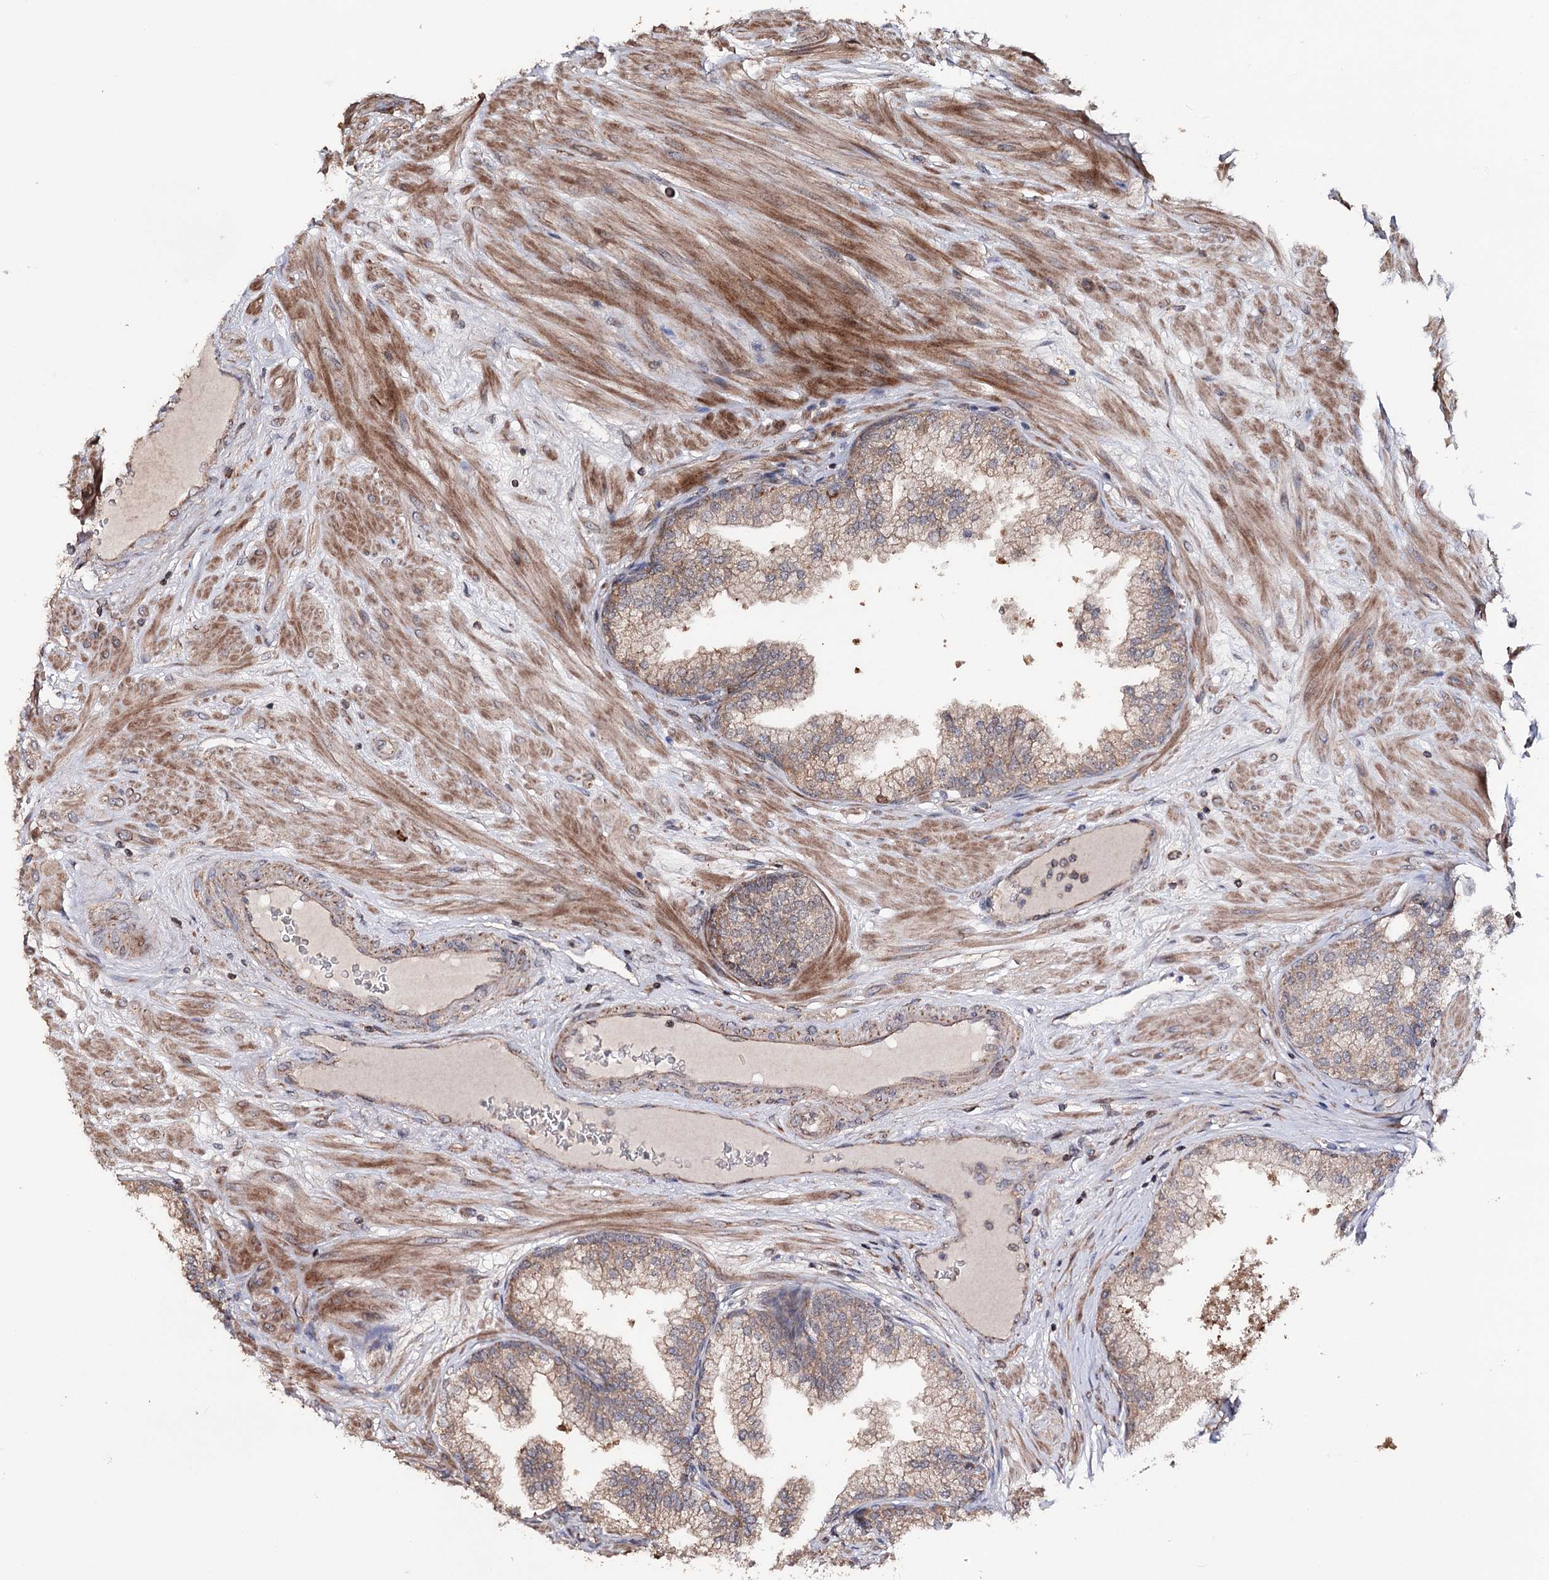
{"staining": {"intensity": "moderate", "quantity": ">75%", "location": "cytoplasmic/membranous"}, "tissue": "prostate", "cell_type": "Glandular cells", "image_type": "normal", "snomed": [{"axis": "morphology", "description": "Normal tissue, NOS"}, {"axis": "topography", "description": "Prostate"}], "caption": "High-power microscopy captured an IHC micrograph of benign prostate, revealing moderate cytoplasmic/membranous positivity in approximately >75% of glandular cells.", "gene": "MINDY3", "patient": {"sex": "male", "age": 60}}